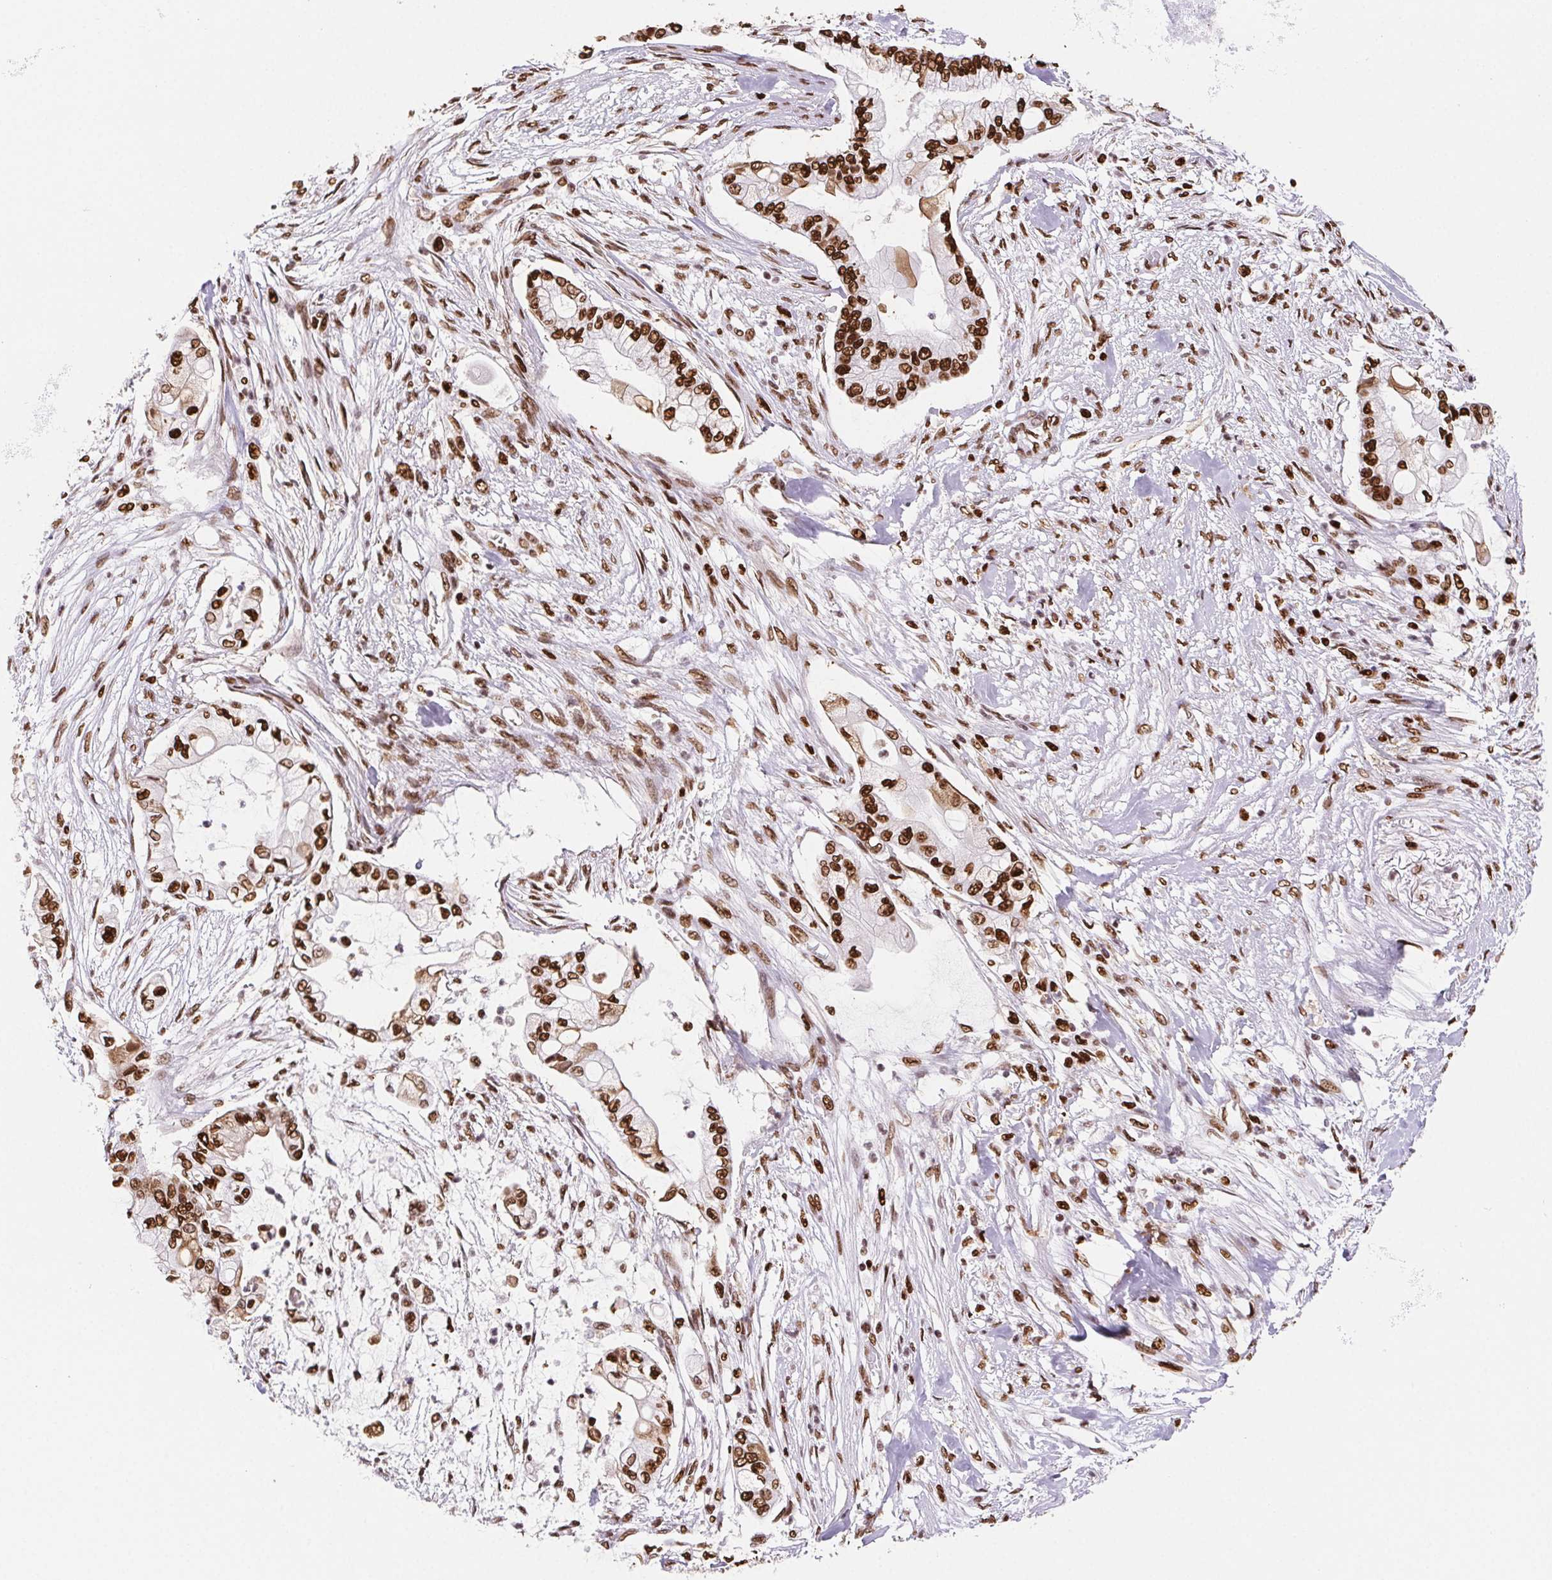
{"staining": {"intensity": "strong", "quantity": ">75%", "location": "nuclear"}, "tissue": "pancreatic cancer", "cell_type": "Tumor cells", "image_type": "cancer", "snomed": [{"axis": "morphology", "description": "Adenocarcinoma, NOS"}, {"axis": "topography", "description": "Pancreas"}], "caption": "Pancreatic cancer tissue exhibits strong nuclear positivity in approximately >75% of tumor cells, visualized by immunohistochemistry. (DAB (3,3'-diaminobenzidine) = brown stain, brightfield microscopy at high magnification).", "gene": "SET", "patient": {"sex": "female", "age": 69}}